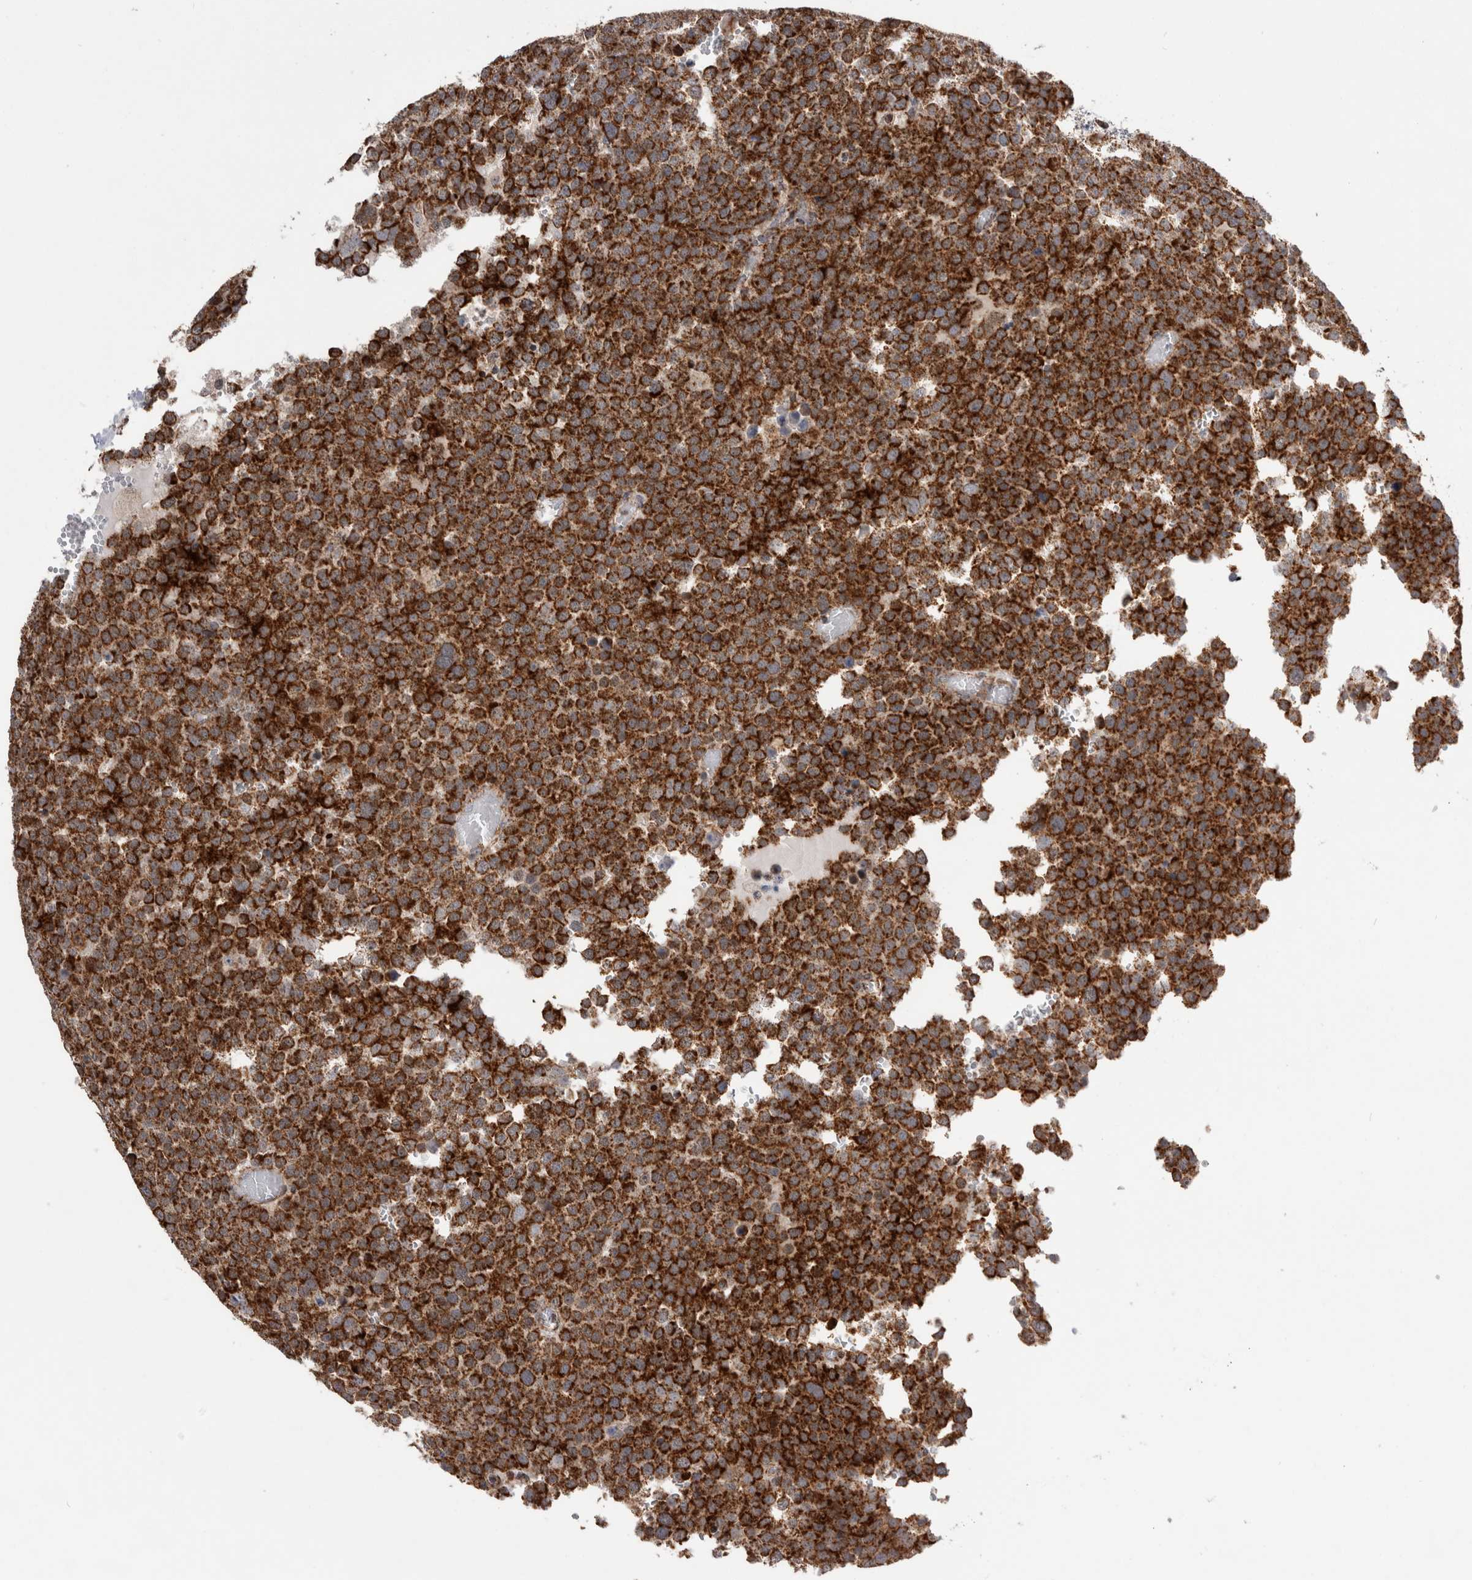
{"staining": {"intensity": "strong", "quantity": ">75%", "location": "cytoplasmic/membranous"}, "tissue": "testis cancer", "cell_type": "Tumor cells", "image_type": "cancer", "snomed": [{"axis": "morphology", "description": "Seminoma, NOS"}, {"axis": "topography", "description": "Testis"}], "caption": "IHC image of human testis seminoma stained for a protein (brown), which exhibits high levels of strong cytoplasmic/membranous staining in approximately >75% of tumor cells.", "gene": "MRPL37", "patient": {"sex": "male", "age": 71}}